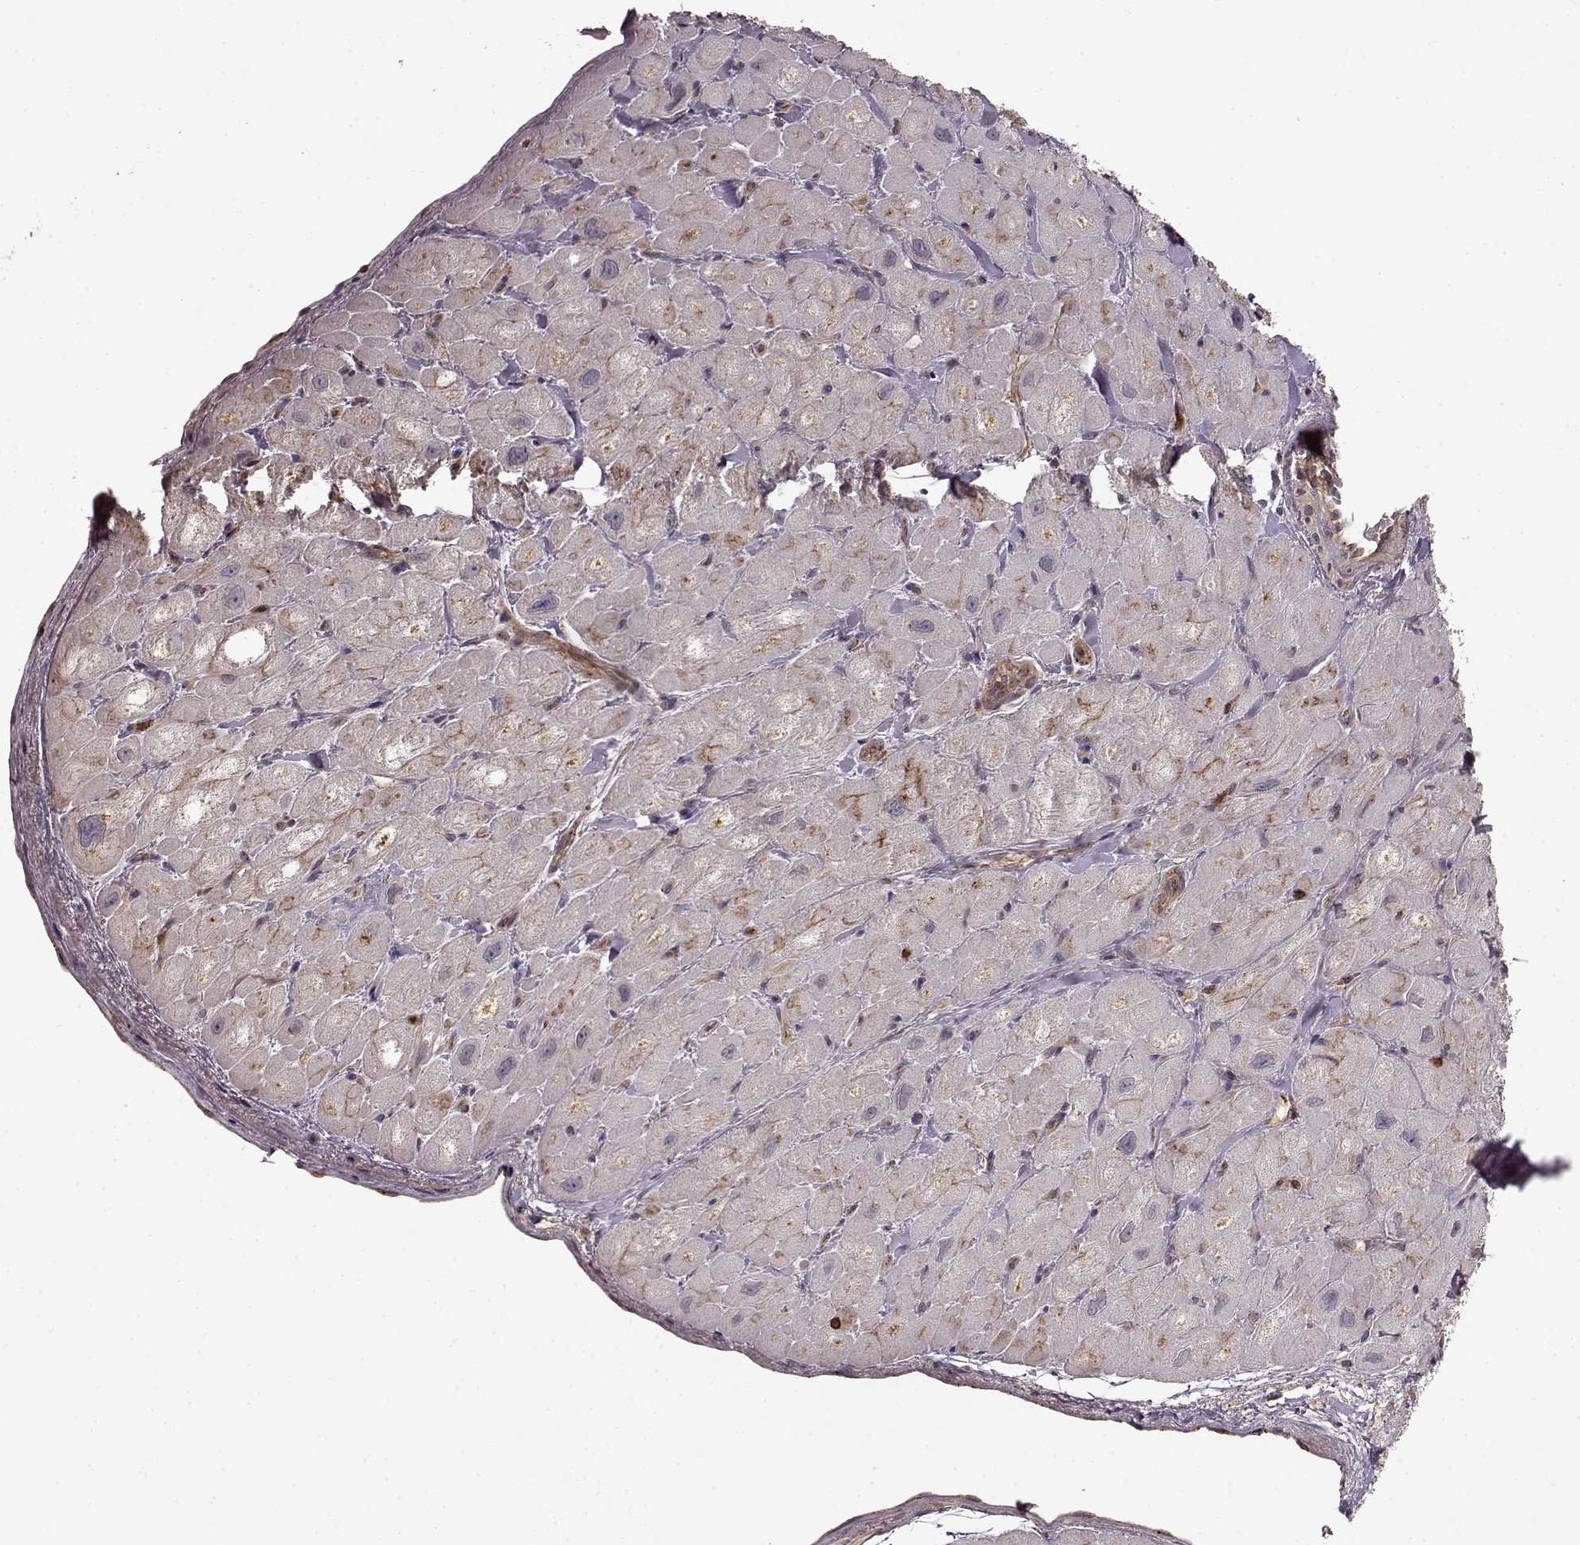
{"staining": {"intensity": "strong", "quantity": "25%-75%", "location": "cytoplasmic/membranous"}, "tissue": "heart muscle", "cell_type": "Cardiomyocytes", "image_type": "normal", "snomed": [{"axis": "morphology", "description": "Normal tissue, NOS"}, {"axis": "topography", "description": "Heart"}], "caption": "Cardiomyocytes demonstrate high levels of strong cytoplasmic/membranous positivity in approximately 25%-75% of cells in benign human heart muscle.", "gene": "IFRD2", "patient": {"sex": "male", "age": 60}}